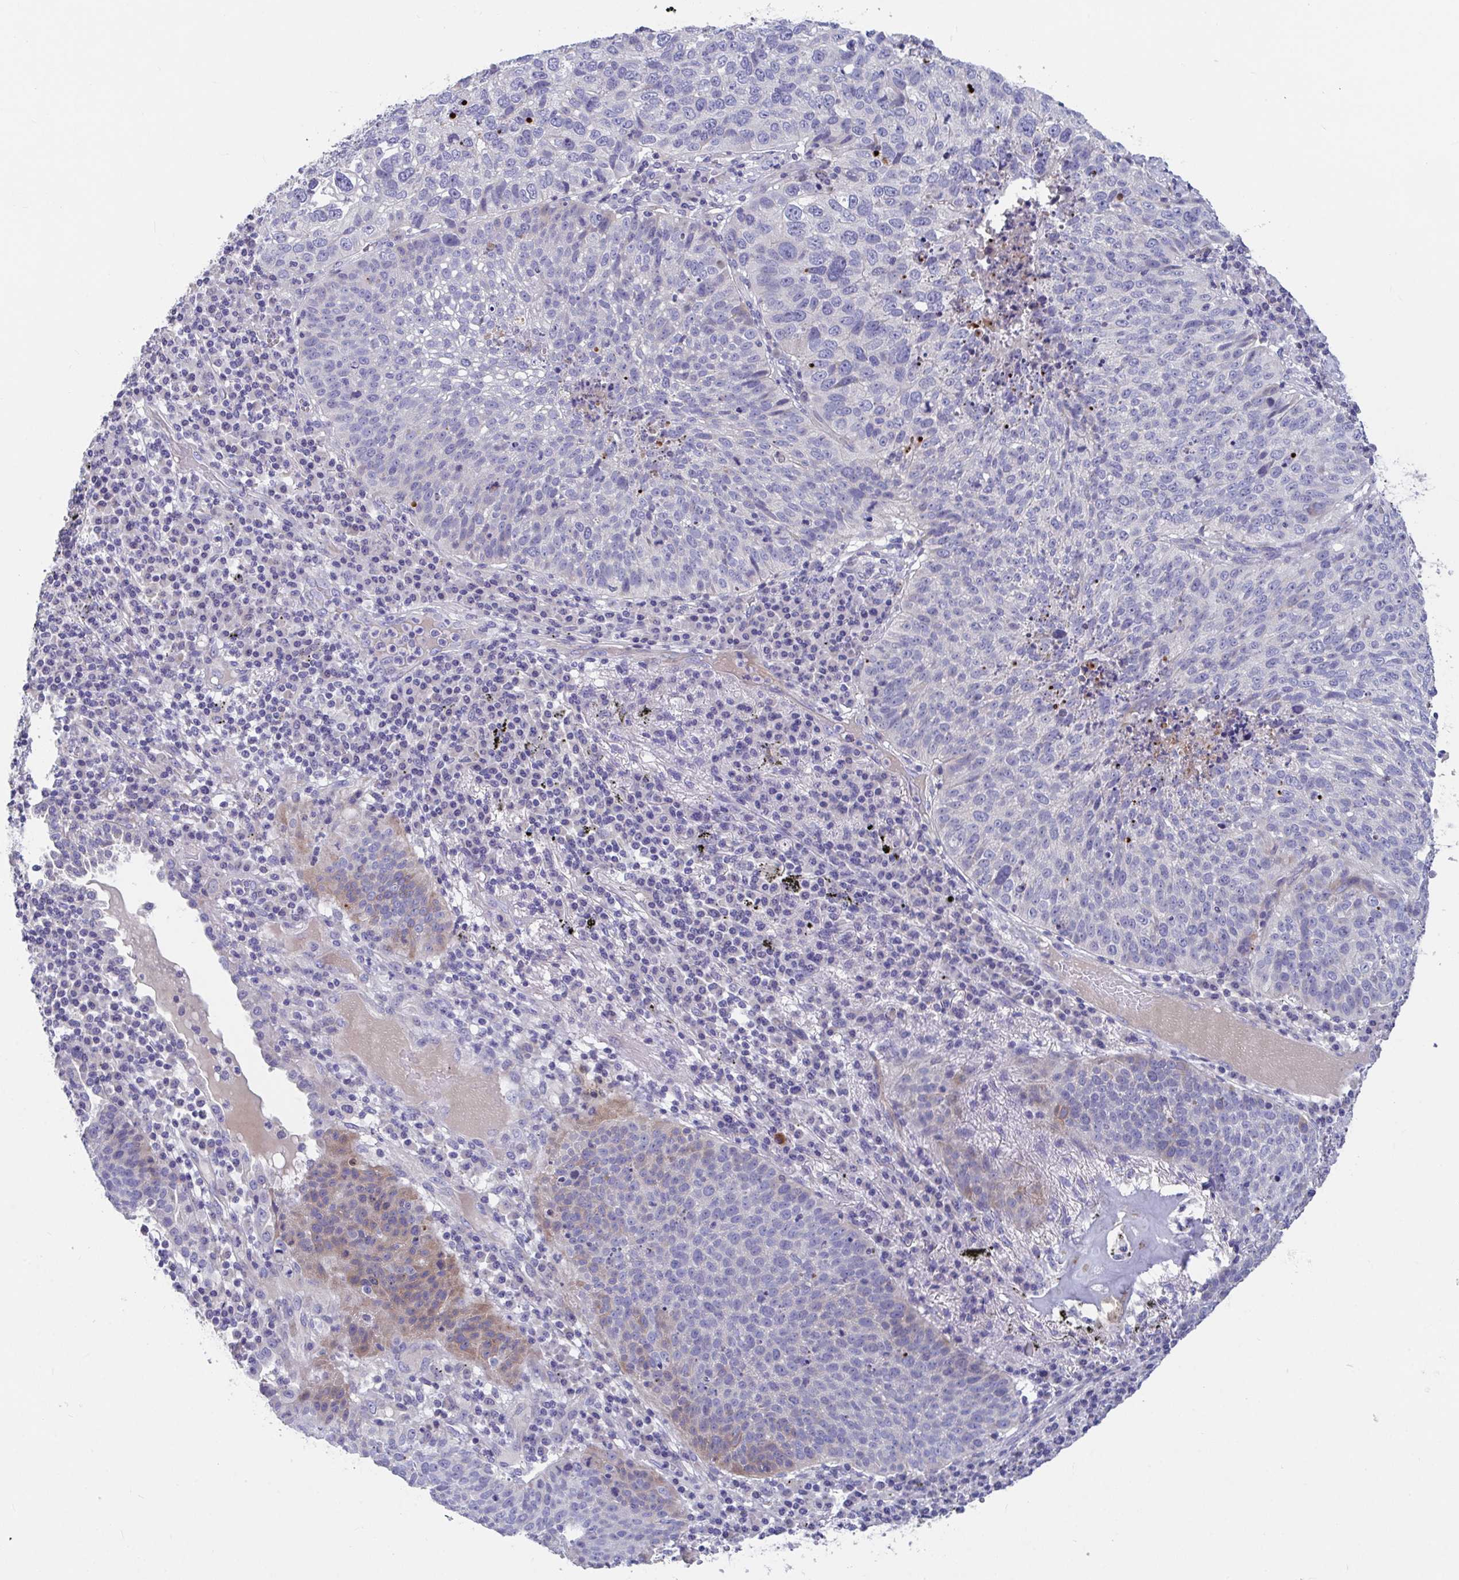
{"staining": {"intensity": "weak", "quantity": "<25%", "location": "cytoplasmic/membranous"}, "tissue": "lung cancer", "cell_type": "Tumor cells", "image_type": "cancer", "snomed": [{"axis": "morphology", "description": "Squamous cell carcinoma, NOS"}, {"axis": "topography", "description": "Lung"}], "caption": "Immunohistochemistry photomicrograph of neoplastic tissue: squamous cell carcinoma (lung) stained with DAB (3,3'-diaminobenzidine) exhibits no significant protein staining in tumor cells. The staining is performed using DAB (3,3'-diaminobenzidine) brown chromogen with nuclei counter-stained in using hematoxylin.", "gene": "ZNF561", "patient": {"sex": "male", "age": 63}}